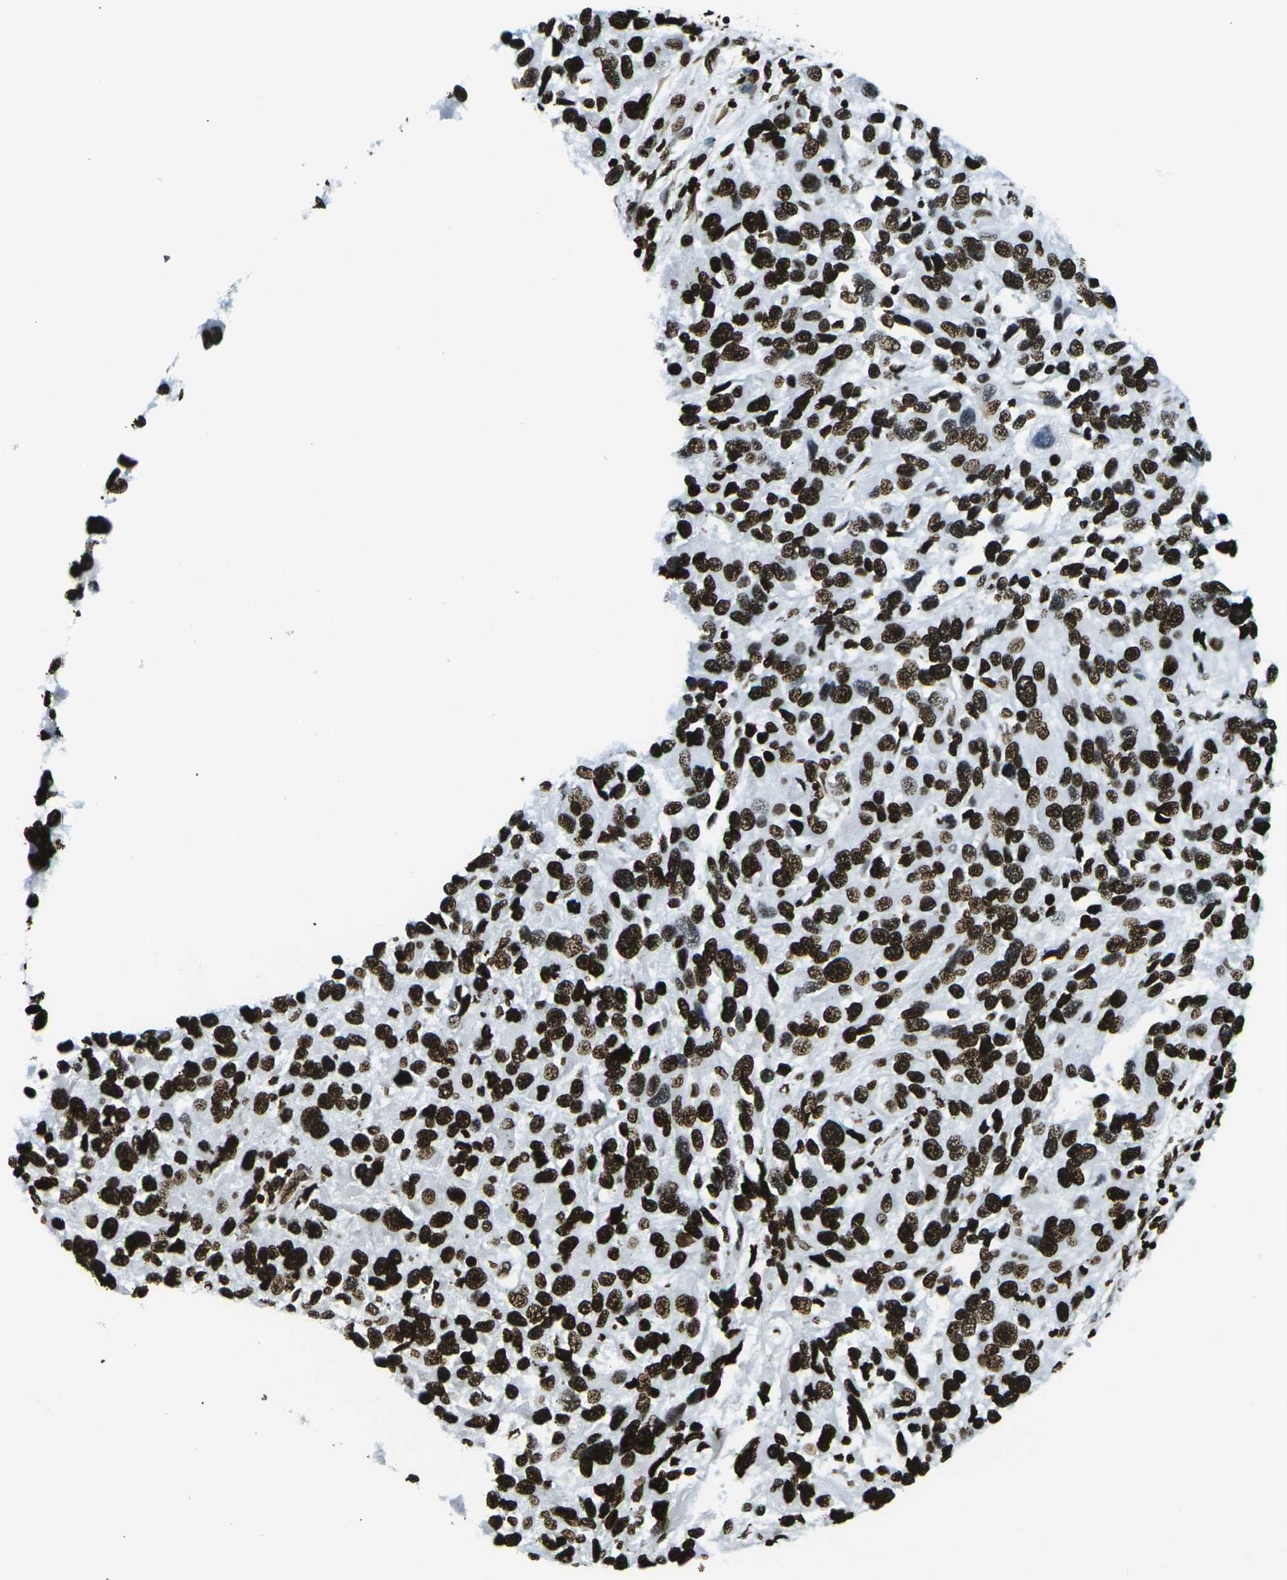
{"staining": {"intensity": "strong", "quantity": ">75%", "location": "nuclear"}, "tissue": "melanoma", "cell_type": "Tumor cells", "image_type": "cancer", "snomed": [{"axis": "morphology", "description": "Malignant melanoma, NOS"}, {"axis": "topography", "description": "Skin"}], "caption": "Immunohistochemistry (IHC) photomicrograph of neoplastic tissue: human melanoma stained using immunohistochemistry exhibits high levels of strong protein expression localized specifically in the nuclear of tumor cells, appearing as a nuclear brown color.", "gene": "H1-2", "patient": {"sex": "male", "age": 53}}